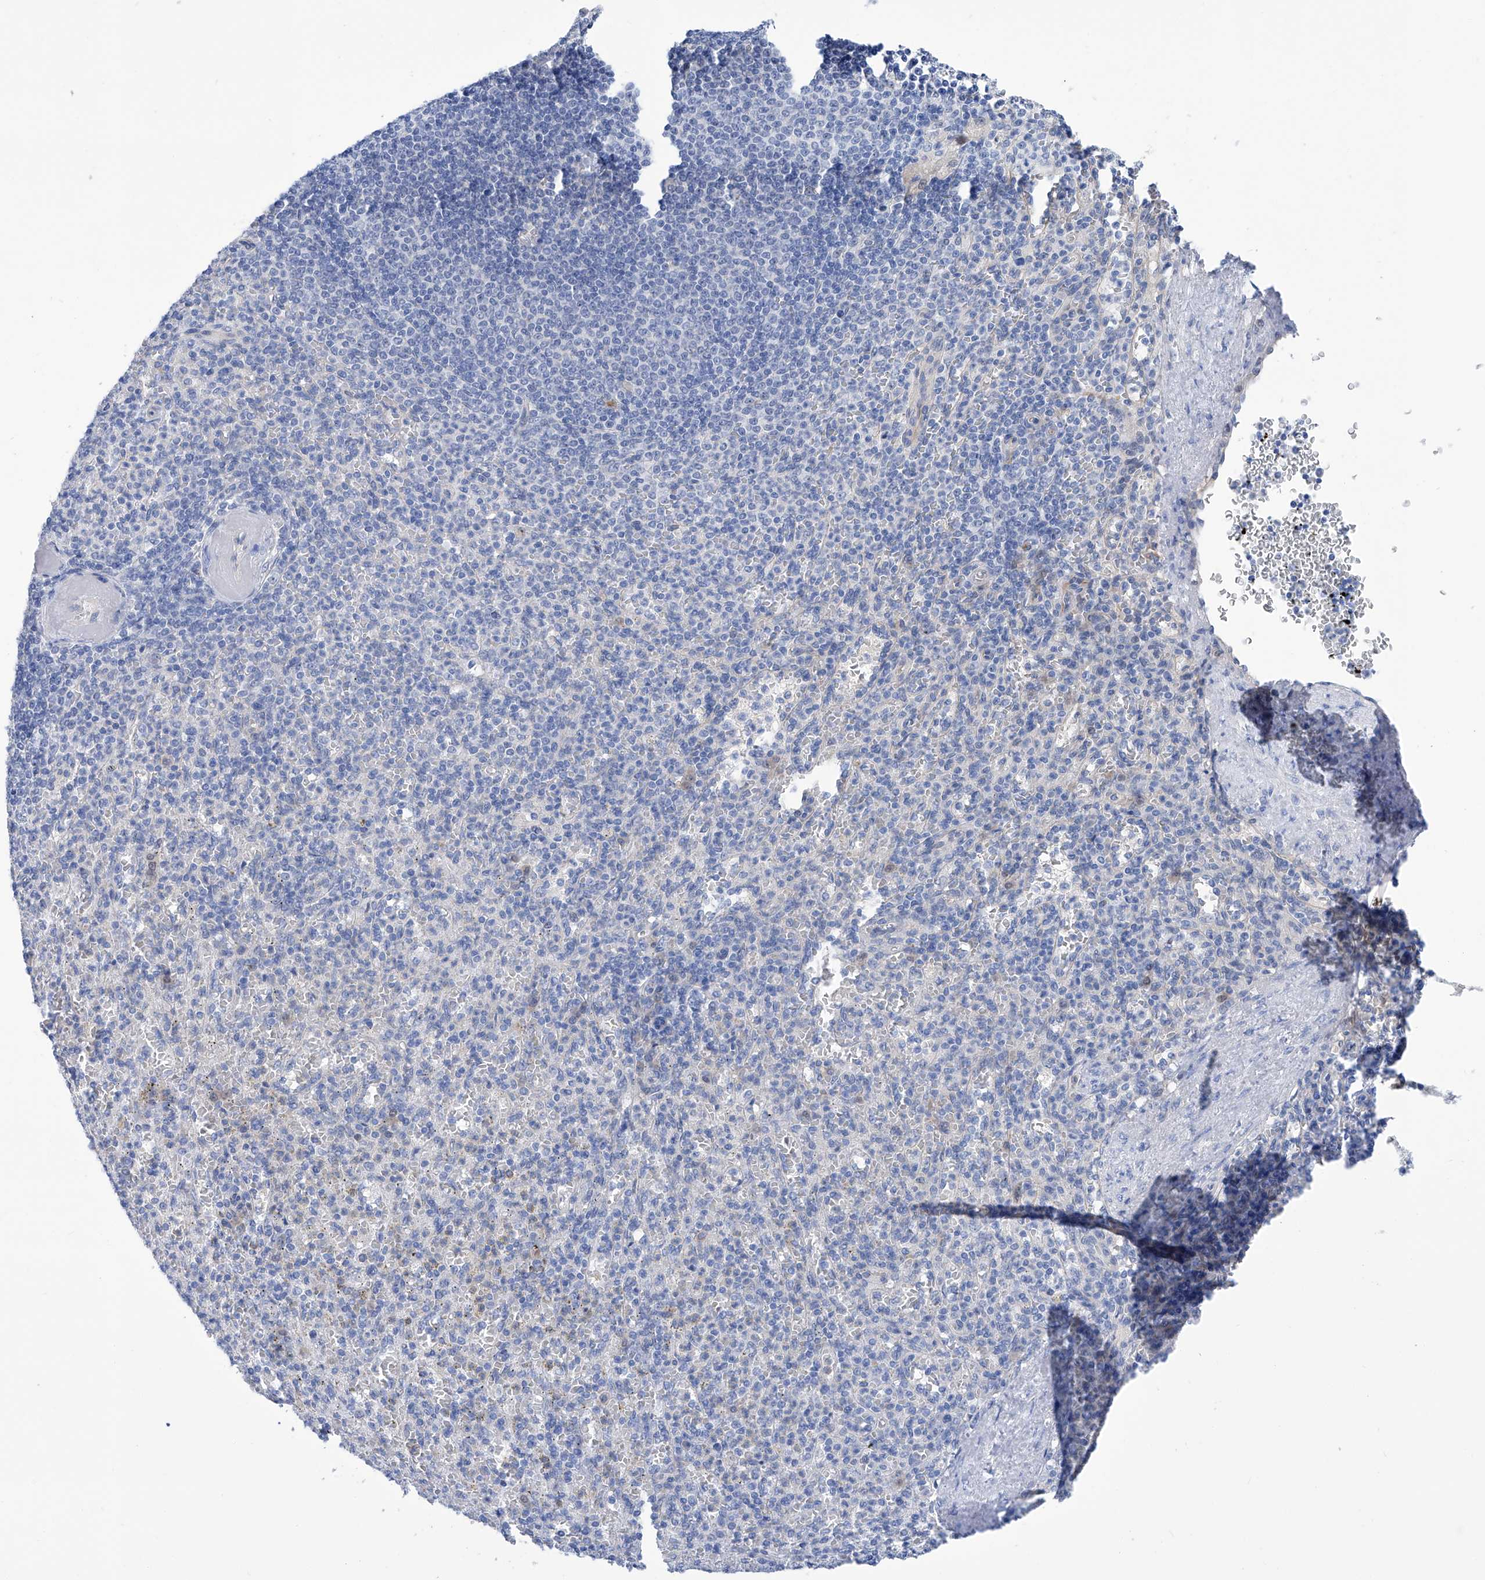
{"staining": {"intensity": "negative", "quantity": "none", "location": "none"}, "tissue": "spleen", "cell_type": "Cells in red pulp", "image_type": "normal", "snomed": [{"axis": "morphology", "description": "Normal tissue, NOS"}, {"axis": "topography", "description": "Spleen"}], "caption": "This is an immunohistochemistry image of unremarkable spleen. There is no positivity in cells in red pulp.", "gene": "PGM3", "patient": {"sex": "female", "age": 74}}